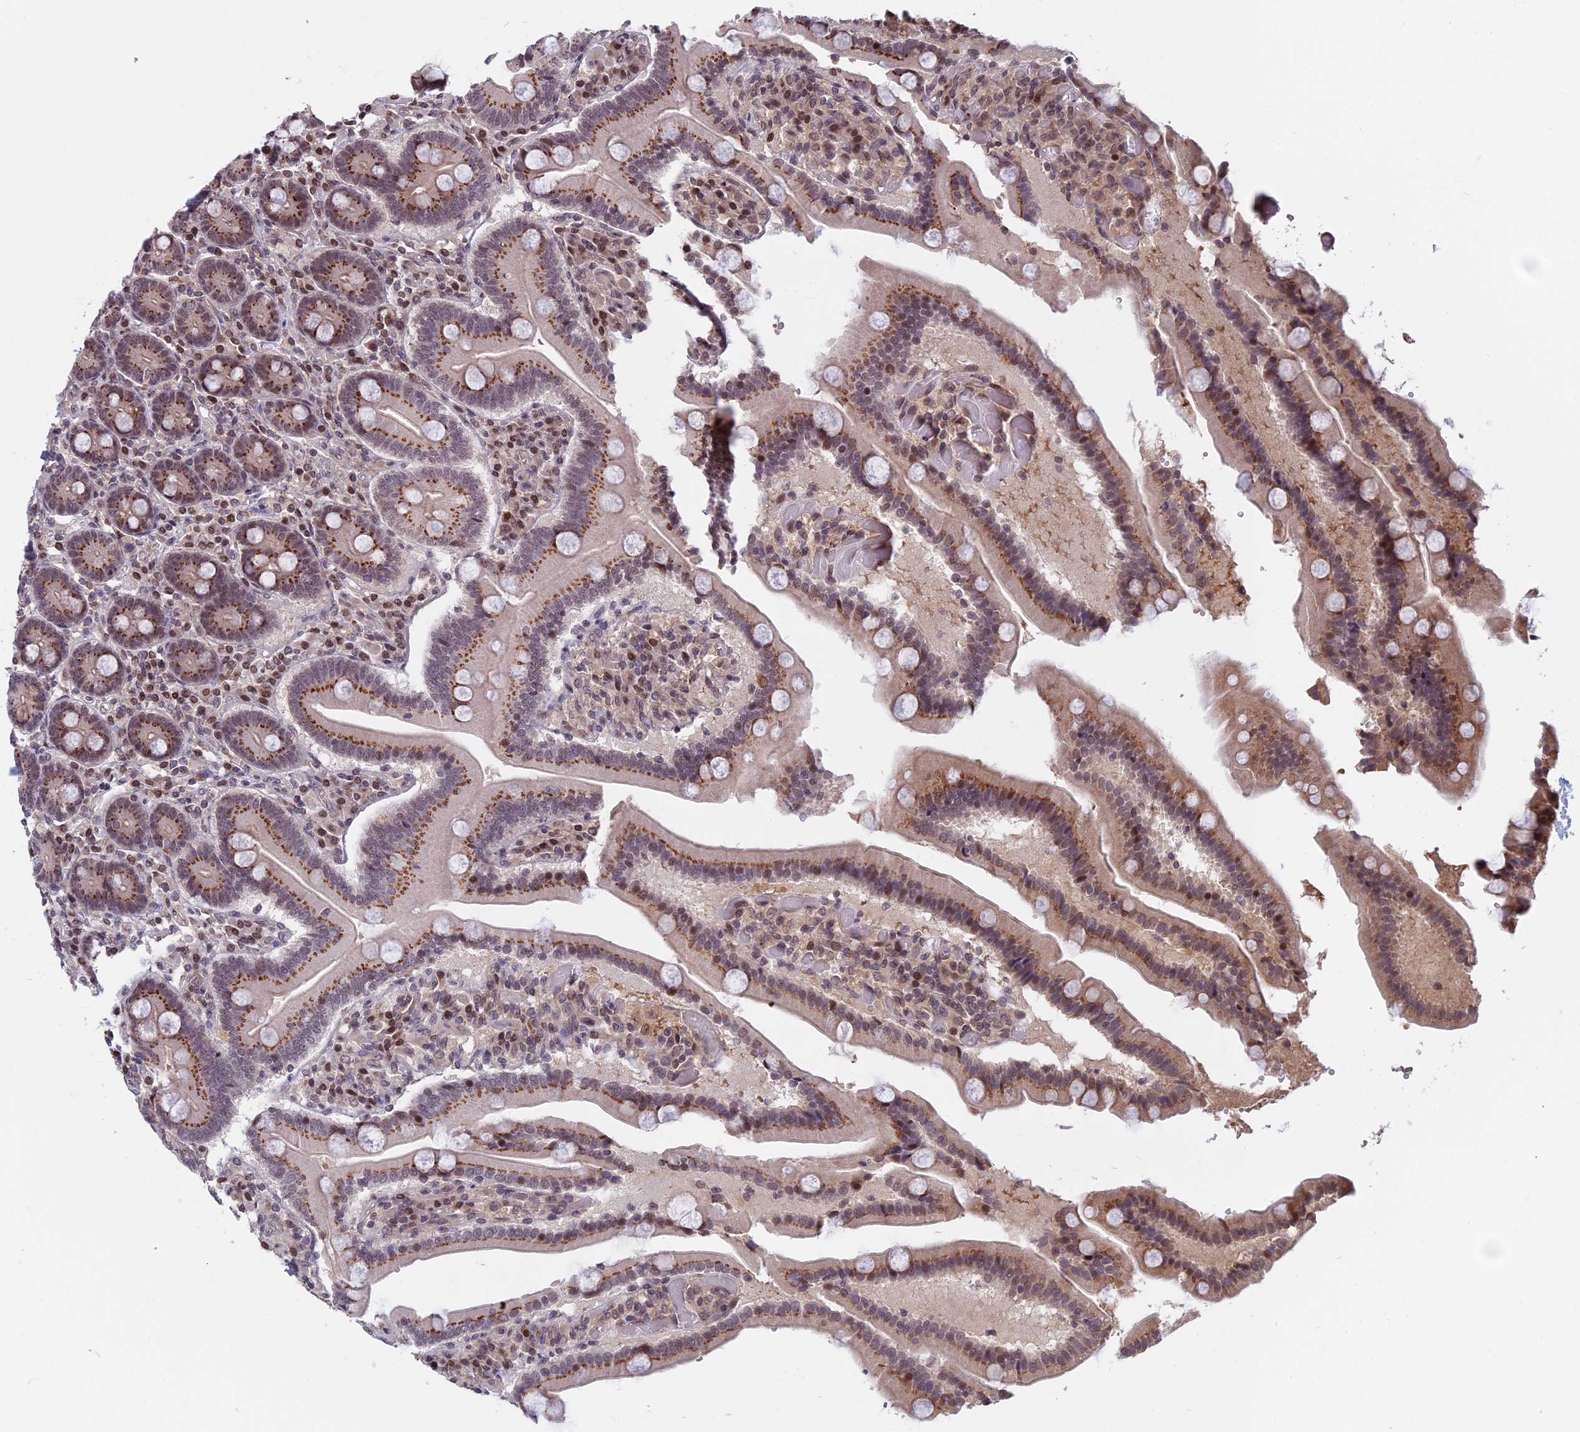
{"staining": {"intensity": "moderate", "quantity": ">75%", "location": "cytoplasmic/membranous,nuclear"}, "tissue": "duodenum", "cell_type": "Glandular cells", "image_type": "normal", "snomed": [{"axis": "morphology", "description": "Normal tissue, NOS"}, {"axis": "topography", "description": "Duodenum"}], "caption": "Immunohistochemistry micrograph of unremarkable human duodenum stained for a protein (brown), which reveals medium levels of moderate cytoplasmic/membranous,nuclear expression in approximately >75% of glandular cells.", "gene": "CCDC113", "patient": {"sex": "female", "age": 62}}